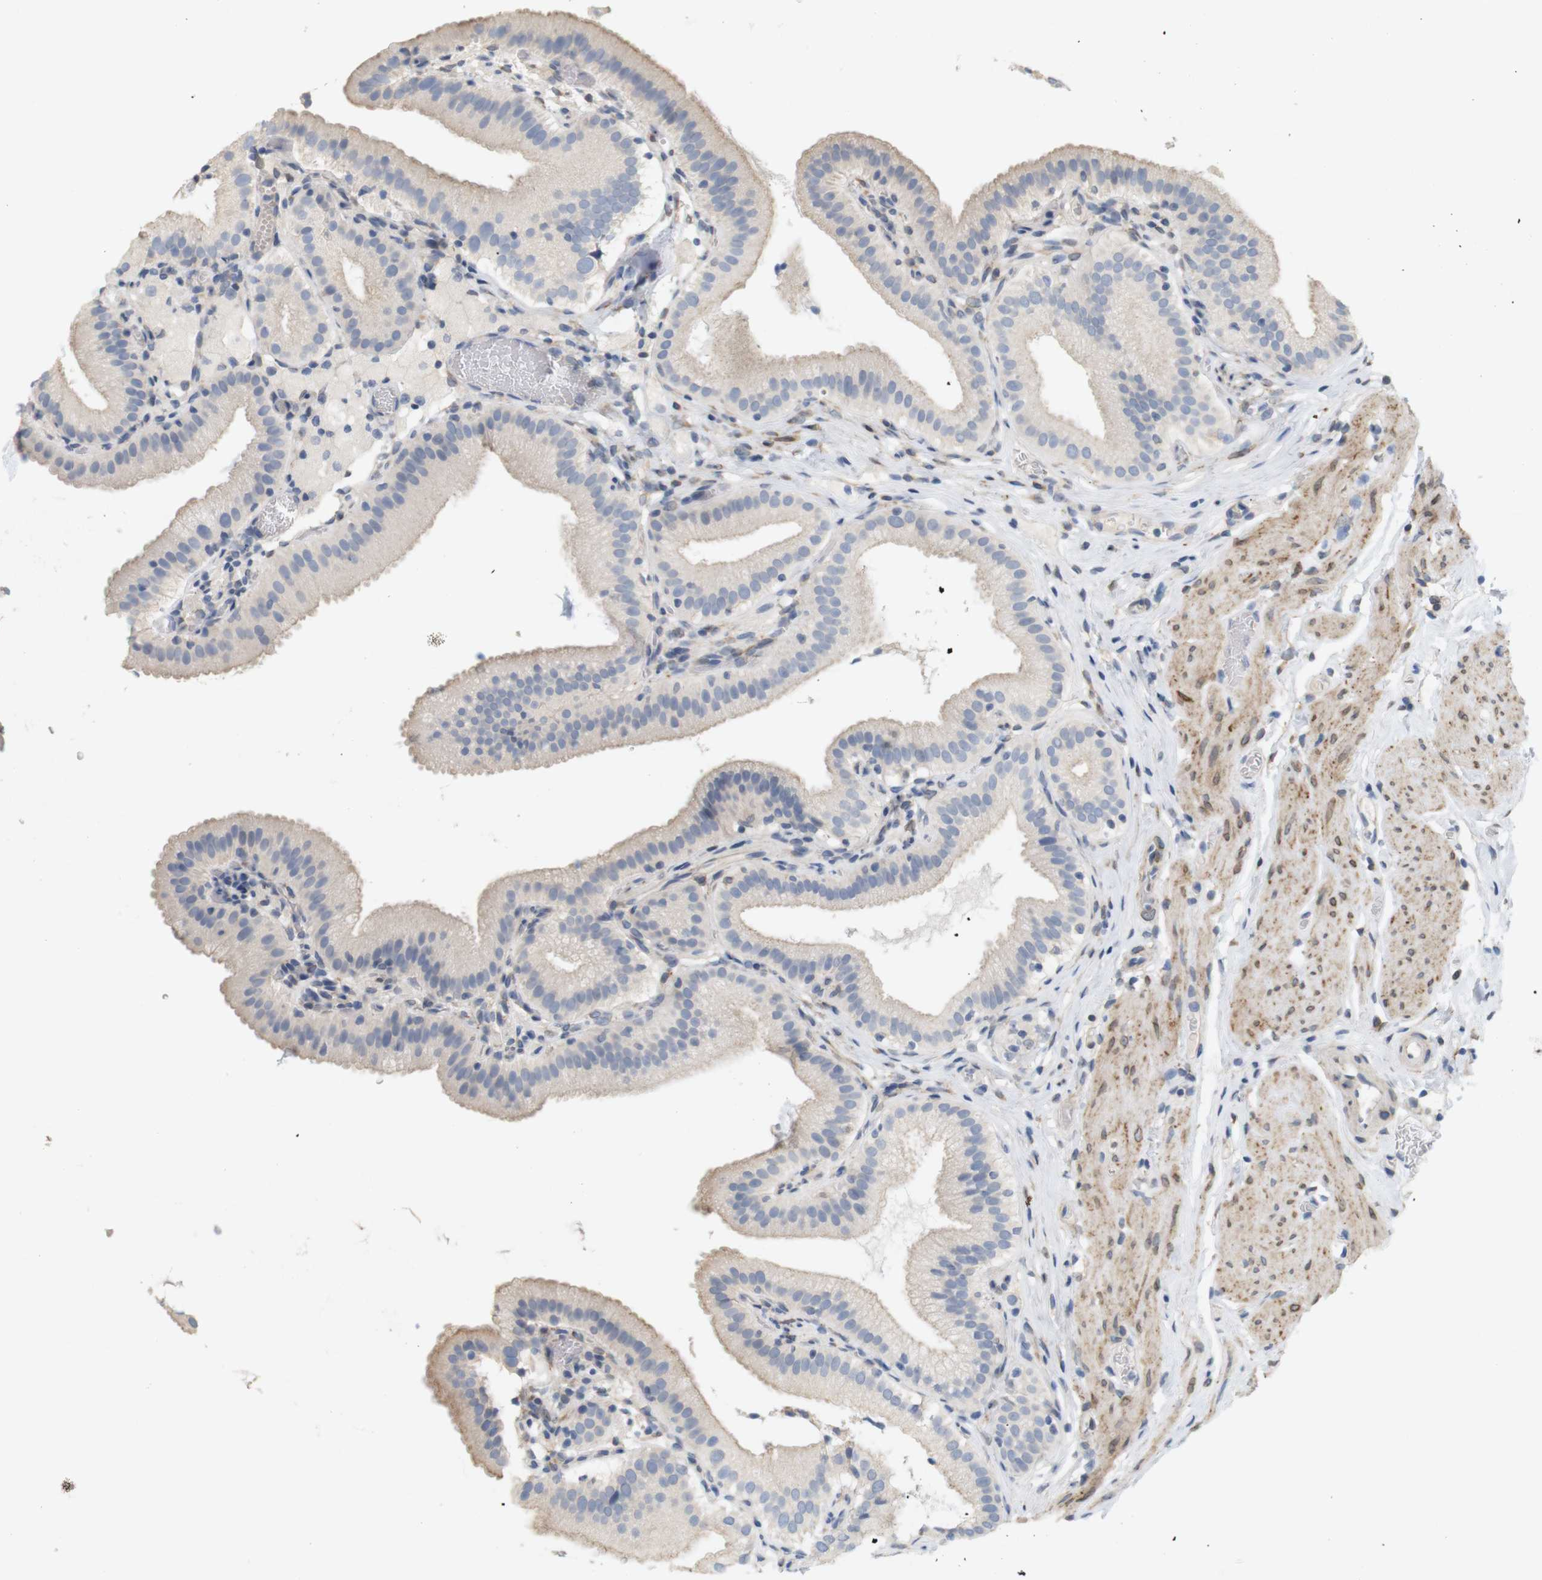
{"staining": {"intensity": "moderate", "quantity": "<25%", "location": "cytoplasmic/membranous"}, "tissue": "gallbladder", "cell_type": "Glandular cells", "image_type": "normal", "snomed": [{"axis": "morphology", "description": "Normal tissue, NOS"}, {"axis": "topography", "description": "Gallbladder"}], "caption": "Gallbladder stained for a protein displays moderate cytoplasmic/membranous positivity in glandular cells. (IHC, brightfield microscopy, high magnification).", "gene": "ITPR1", "patient": {"sex": "male", "age": 54}}